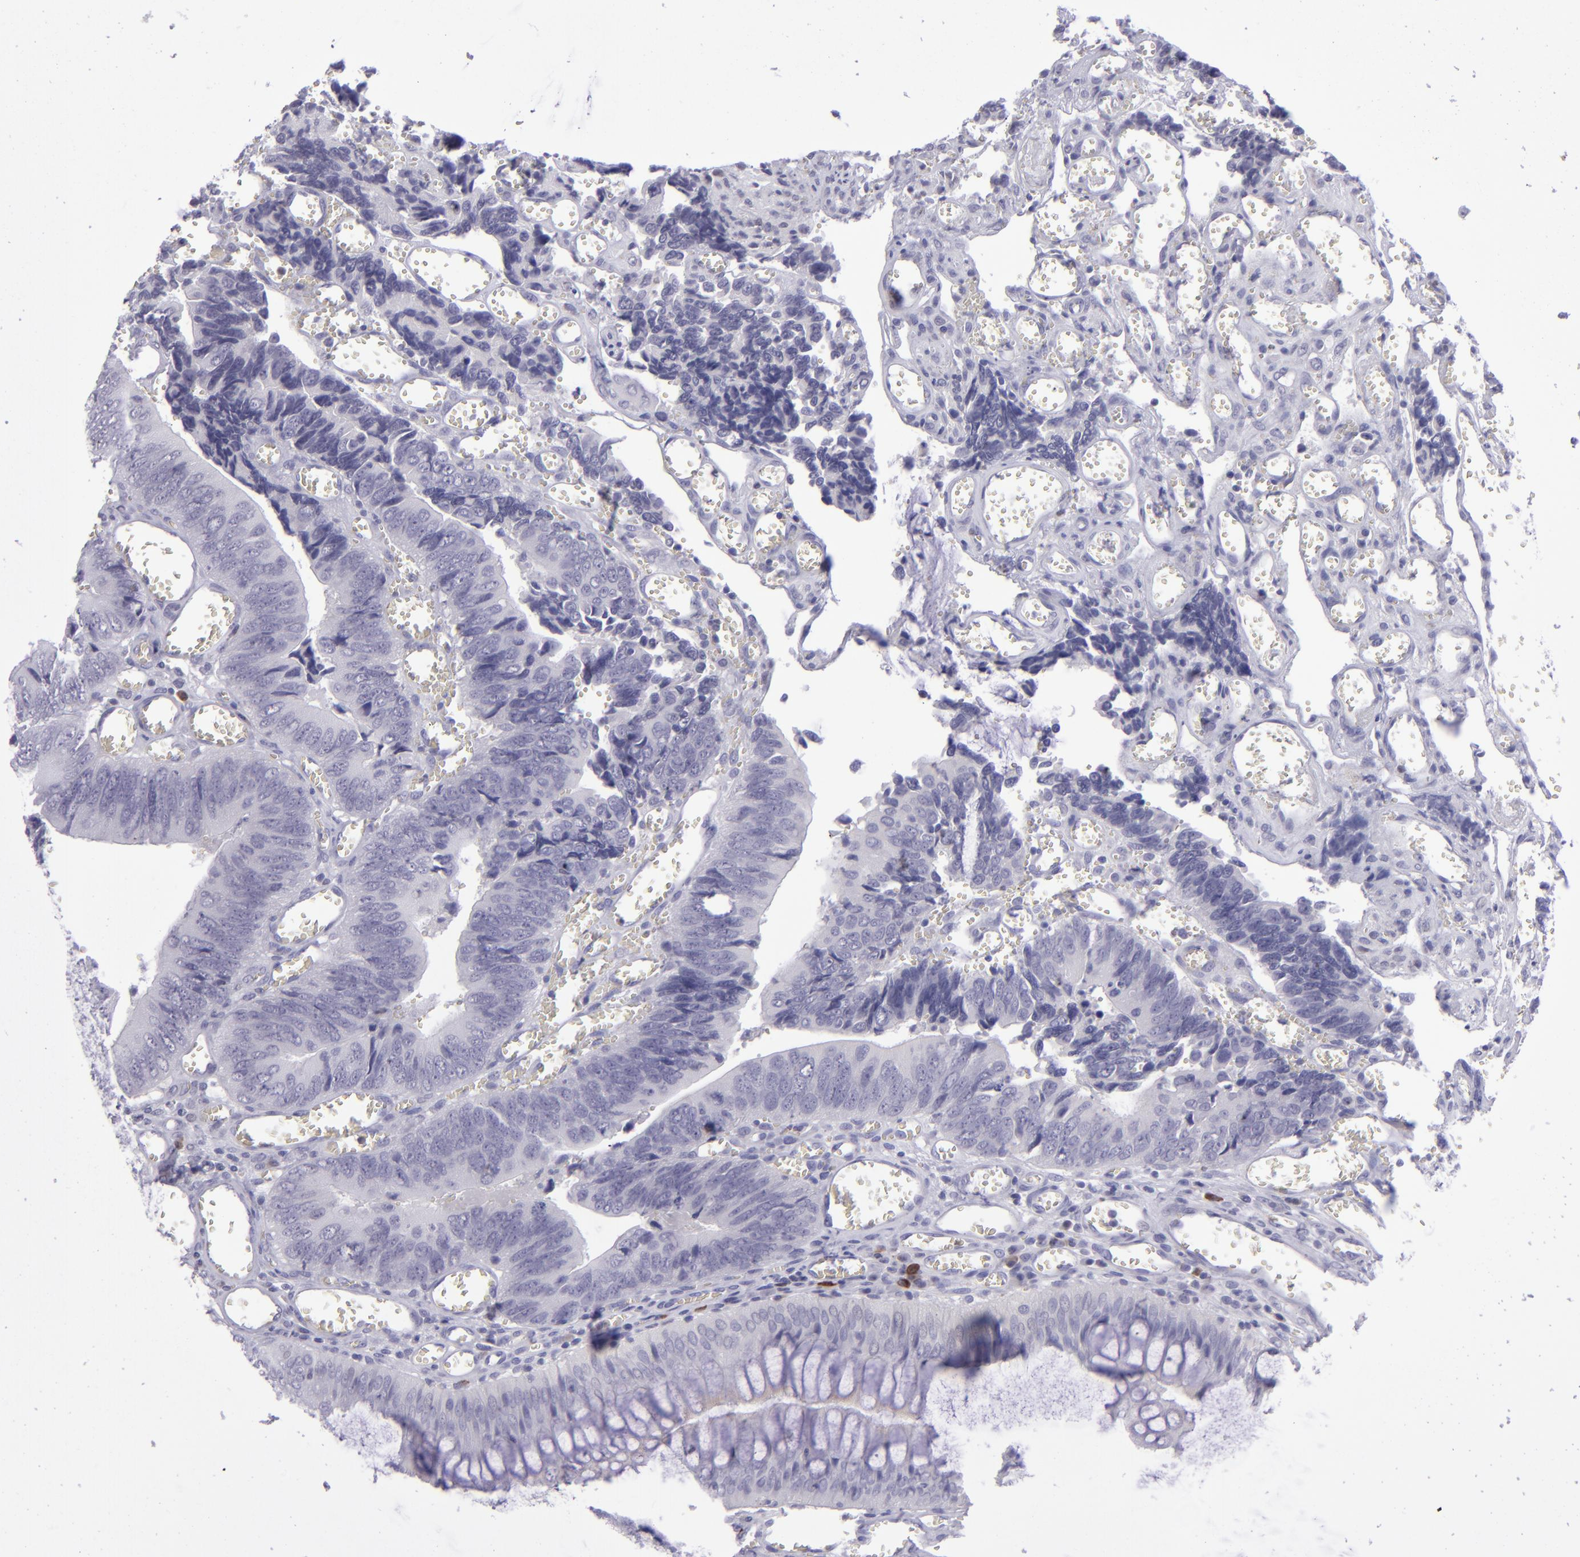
{"staining": {"intensity": "negative", "quantity": "none", "location": "none"}, "tissue": "colorectal cancer", "cell_type": "Tumor cells", "image_type": "cancer", "snomed": [{"axis": "morphology", "description": "Adenocarcinoma, NOS"}, {"axis": "topography", "description": "Colon"}], "caption": "Colorectal adenocarcinoma stained for a protein using immunohistochemistry (IHC) demonstrates no staining tumor cells.", "gene": "POU2F2", "patient": {"sex": "male", "age": 72}}